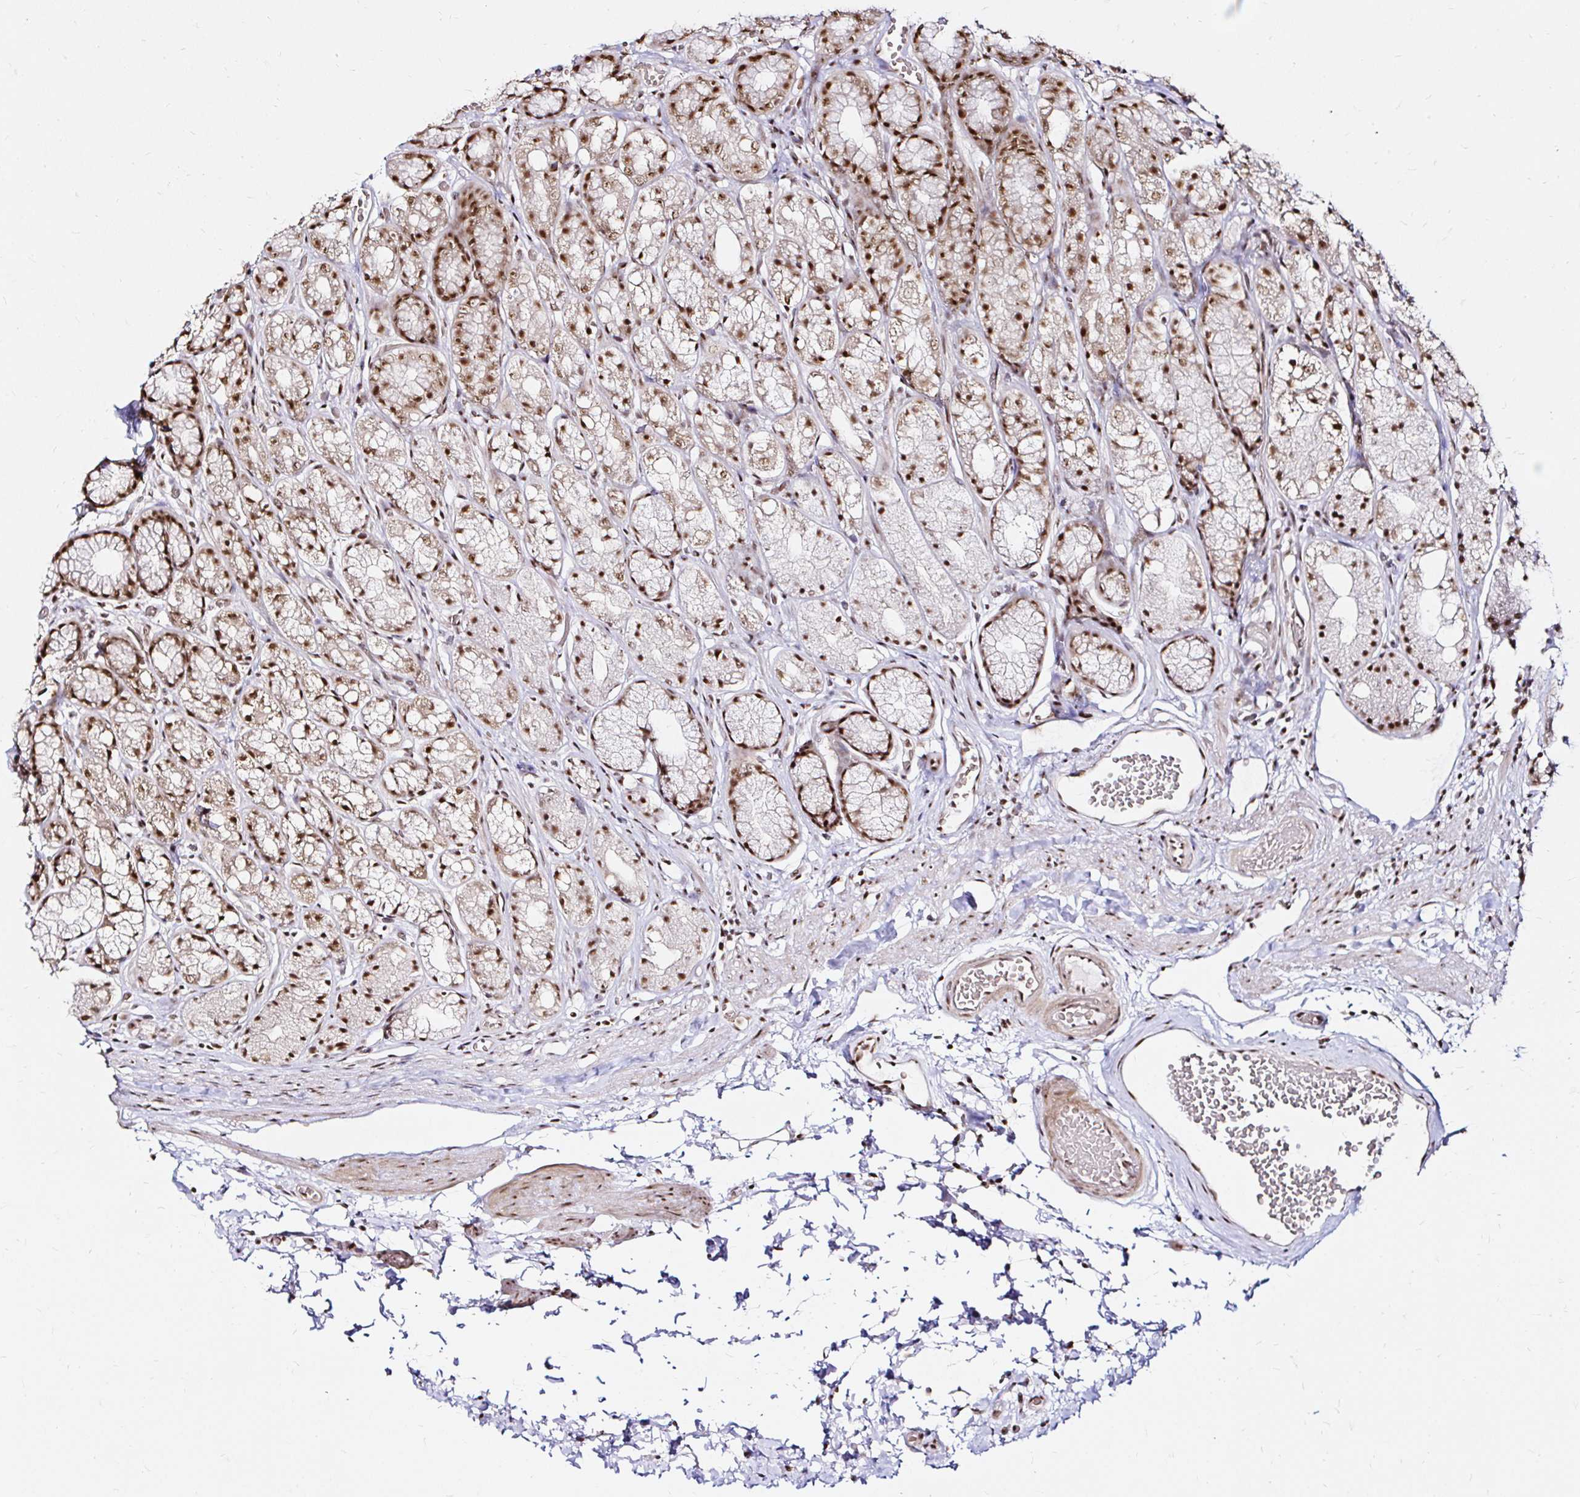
{"staining": {"intensity": "moderate", "quantity": ">75%", "location": "nuclear"}, "tissue": "stomach", "cell_type": "Glandular cells", "image_type": "normal", "snomed": [{"axis": "morphology", "description": "Normal tissue, NOS"}, {"axis": "topography", "description": "Smooth muscle"}, {"axis": "topography", "description": "Stomach"}], "caption": "Benign stomach demonstrates moderate nuclear staining in about >75% of glandular cells, visualized by immunohistochemistry. (Brightfield microscopy of DAB IHC at high magnification).", "gene": "SNRPC", "patient": {"sex": "male", "age": 70}}